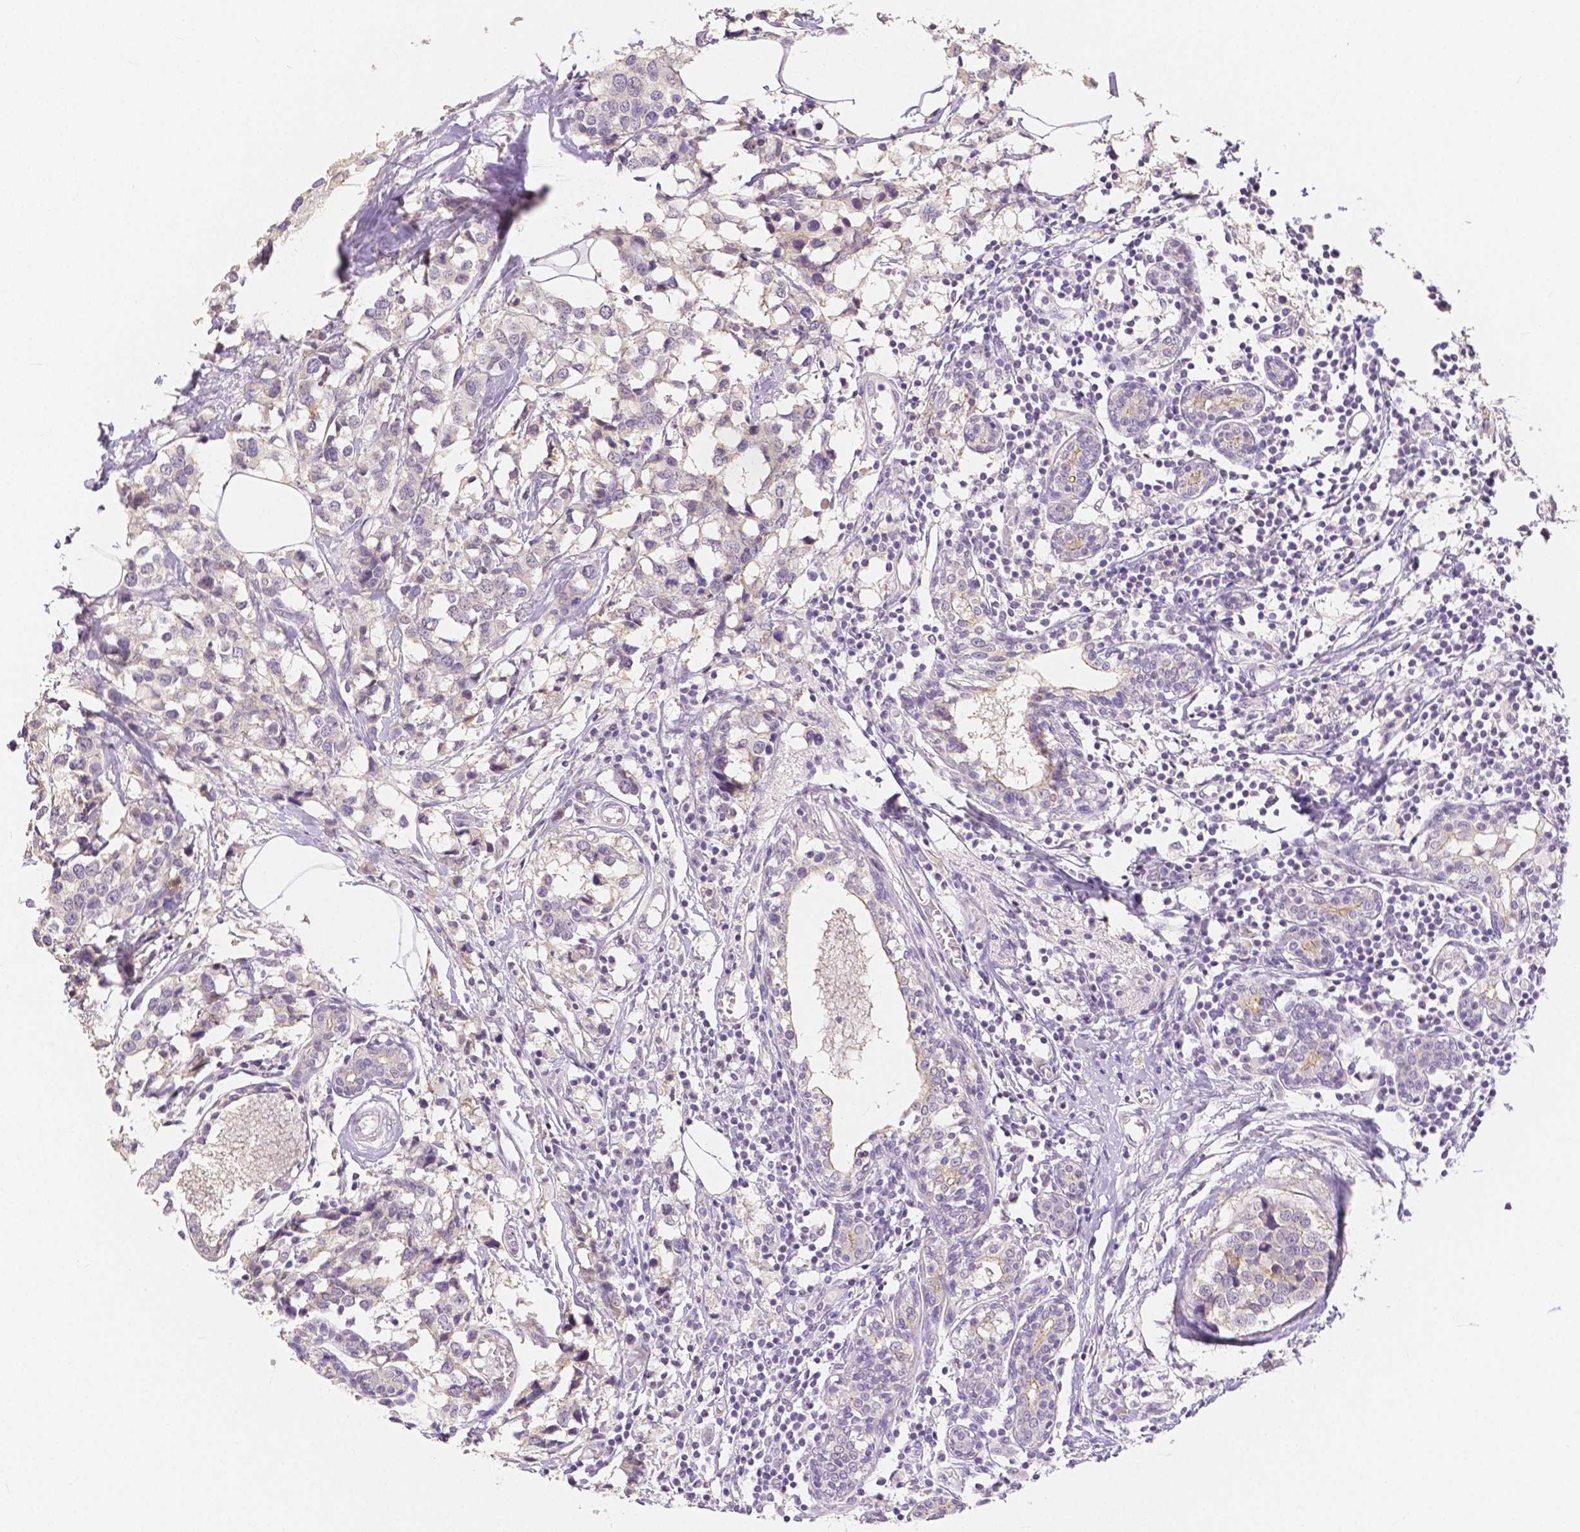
{"staining": {"intensity": "negative", "quantity": "none", "location": "none"}, "tissue": "breast cancer", "cell_type": "Tumor cells", "image_type": "cancer", "snomed": [{"axis": "morphology", "description": "Lobular carcinoma"}, {"axis": "topography", "description": "Breast"}], "caption": "This is a micrograph of immunohistochemistry staining of breast cancer (lobular carcinoma), which shows no staining in tumor cells.", "gene": "OCLN", "patient": {"sex": "female", "age": 59}}